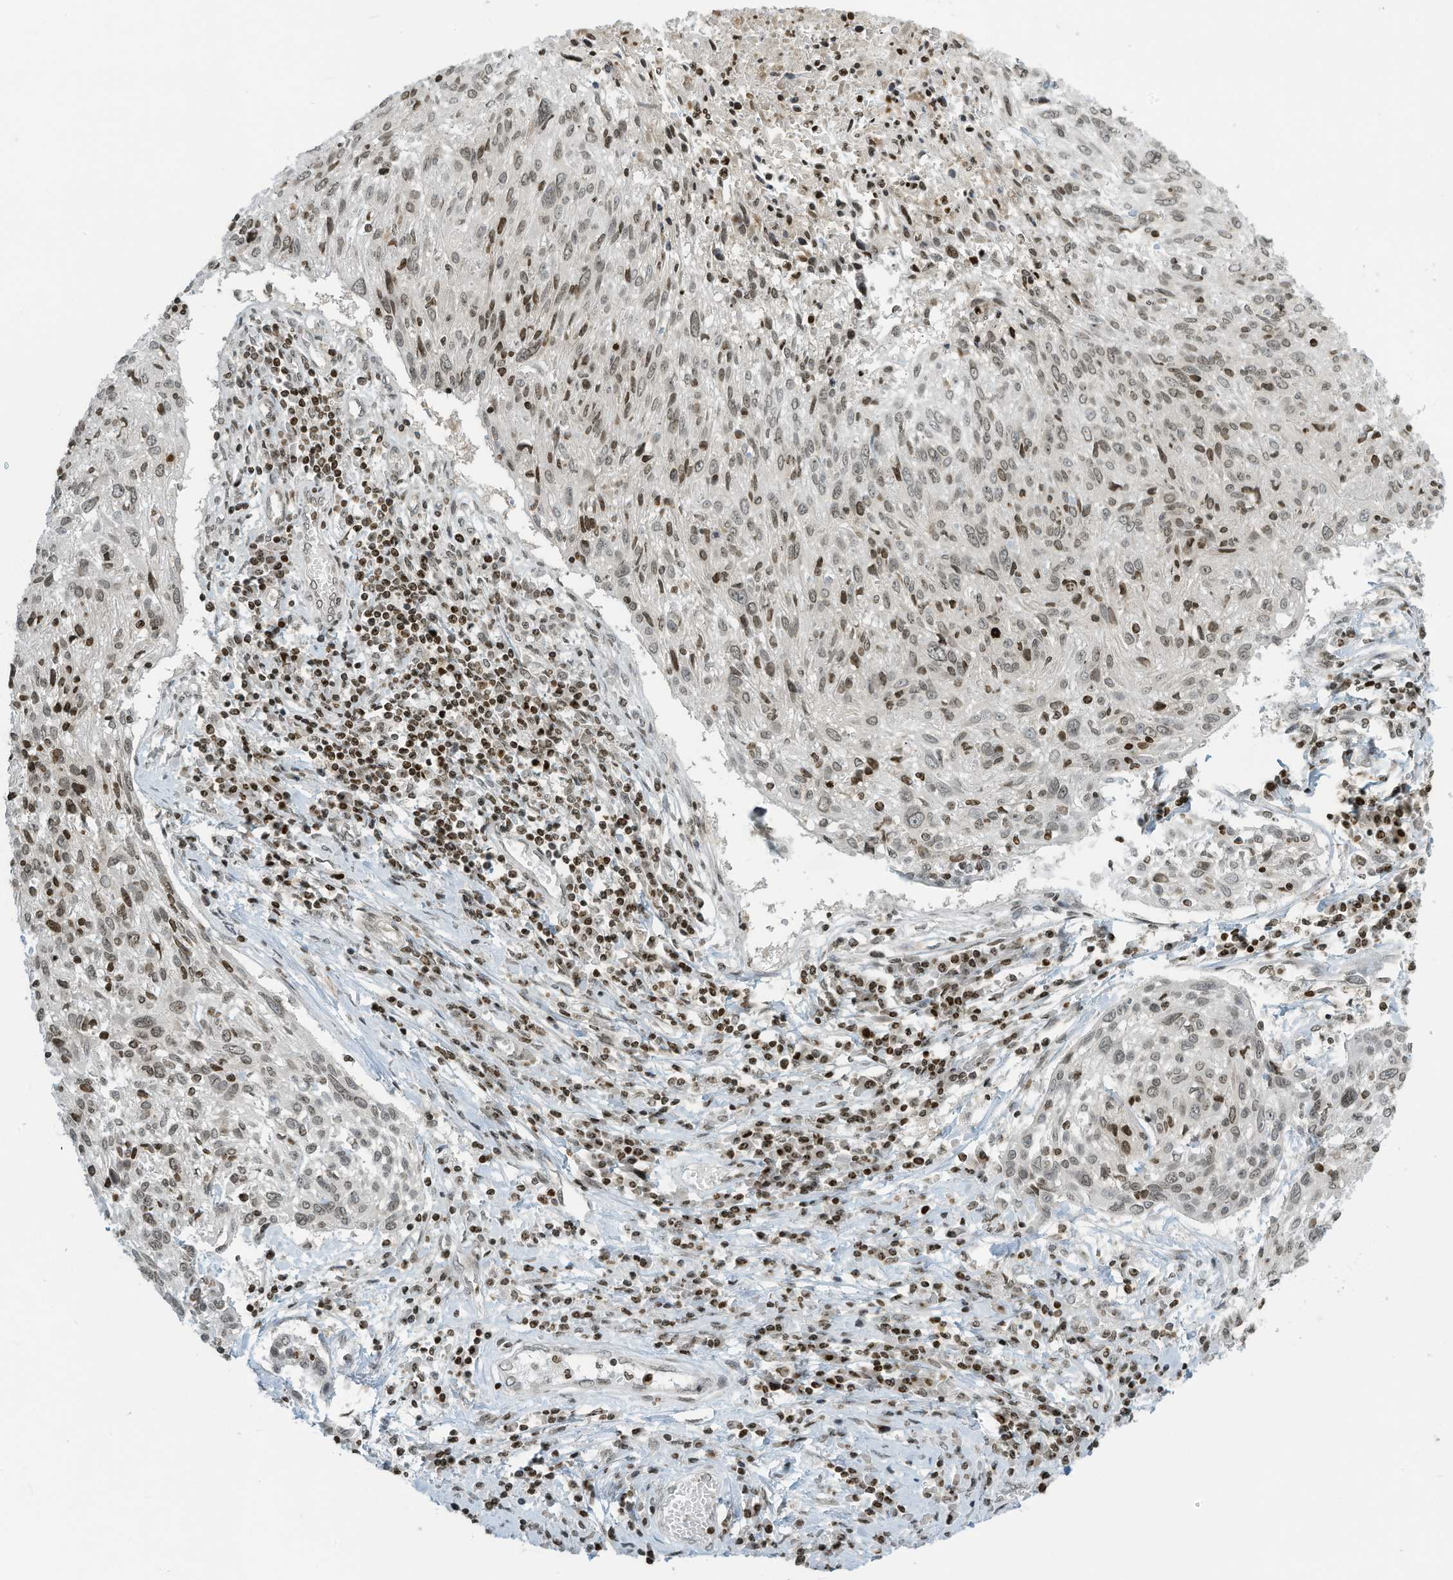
{"staining": {"intensity": "moderate", "quantity": "25%-75%", "location": "nuclear"}, "tissue": "cervical cancer", "cell_type": "Tumor cells", "image_type": "cancer", "snomed": [{"axis": "morphology", "description": "Squamous cell carcinoma, NOS"}, {"axis": "topography", "description": "Cervix"}], "caption": "A brown stain shows moderate nuclear staining of a protein in human cervical squamous cell carcinoma tumor cells.", "gene": "ADI1", "patient": {"sex": "female", "age": 51}}